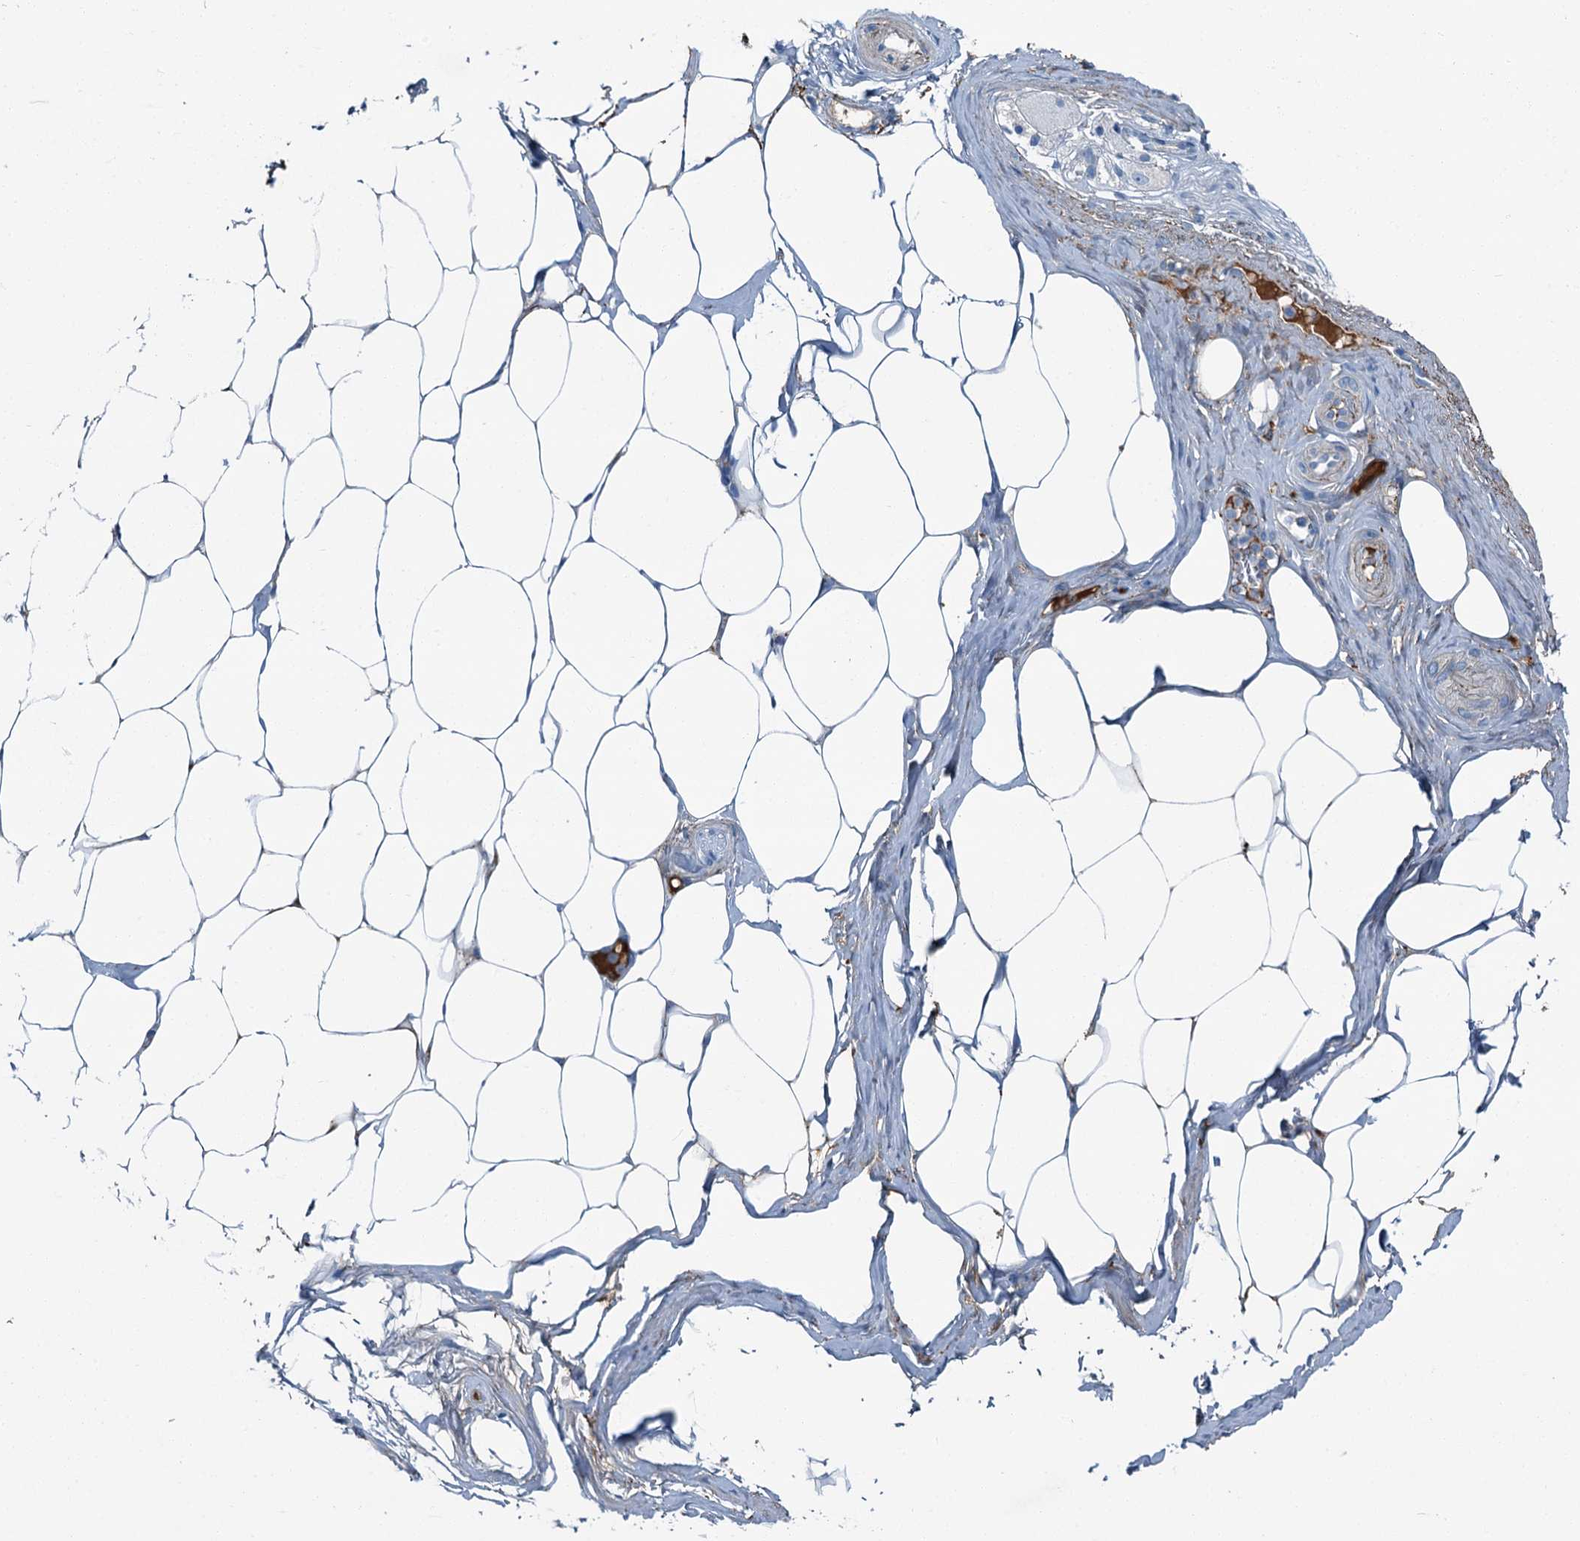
{"staining": {"intensity": "negative", "quantity": "none", "location": "none"}, "tissue": "adipose tissue", "cell_type": "Adipocytes", "image_type": "normal", "snomed": [{"axis": "morphology", "description": "Normal tissue, NOS"}, {"axis": "morphology", "description": "Adenocarcinoma, Low grade"}, {"axis": "topography", "description": "Prostate"}, {"axis": "topography", "description": "Peripheral nerve tissue"}], "caption": "Immunohistochemical staining of normal human adipose tissue exhibits no significant expression in adipocytes. Brightfield microscopy of immunohistochemistry stained with DAB (3,3'-diaminobenzidine) (brown) and hematoxylin (blue), captured at high magnification.", "gene": "AXL", "patient": {"sex": "male", "age": 63}}